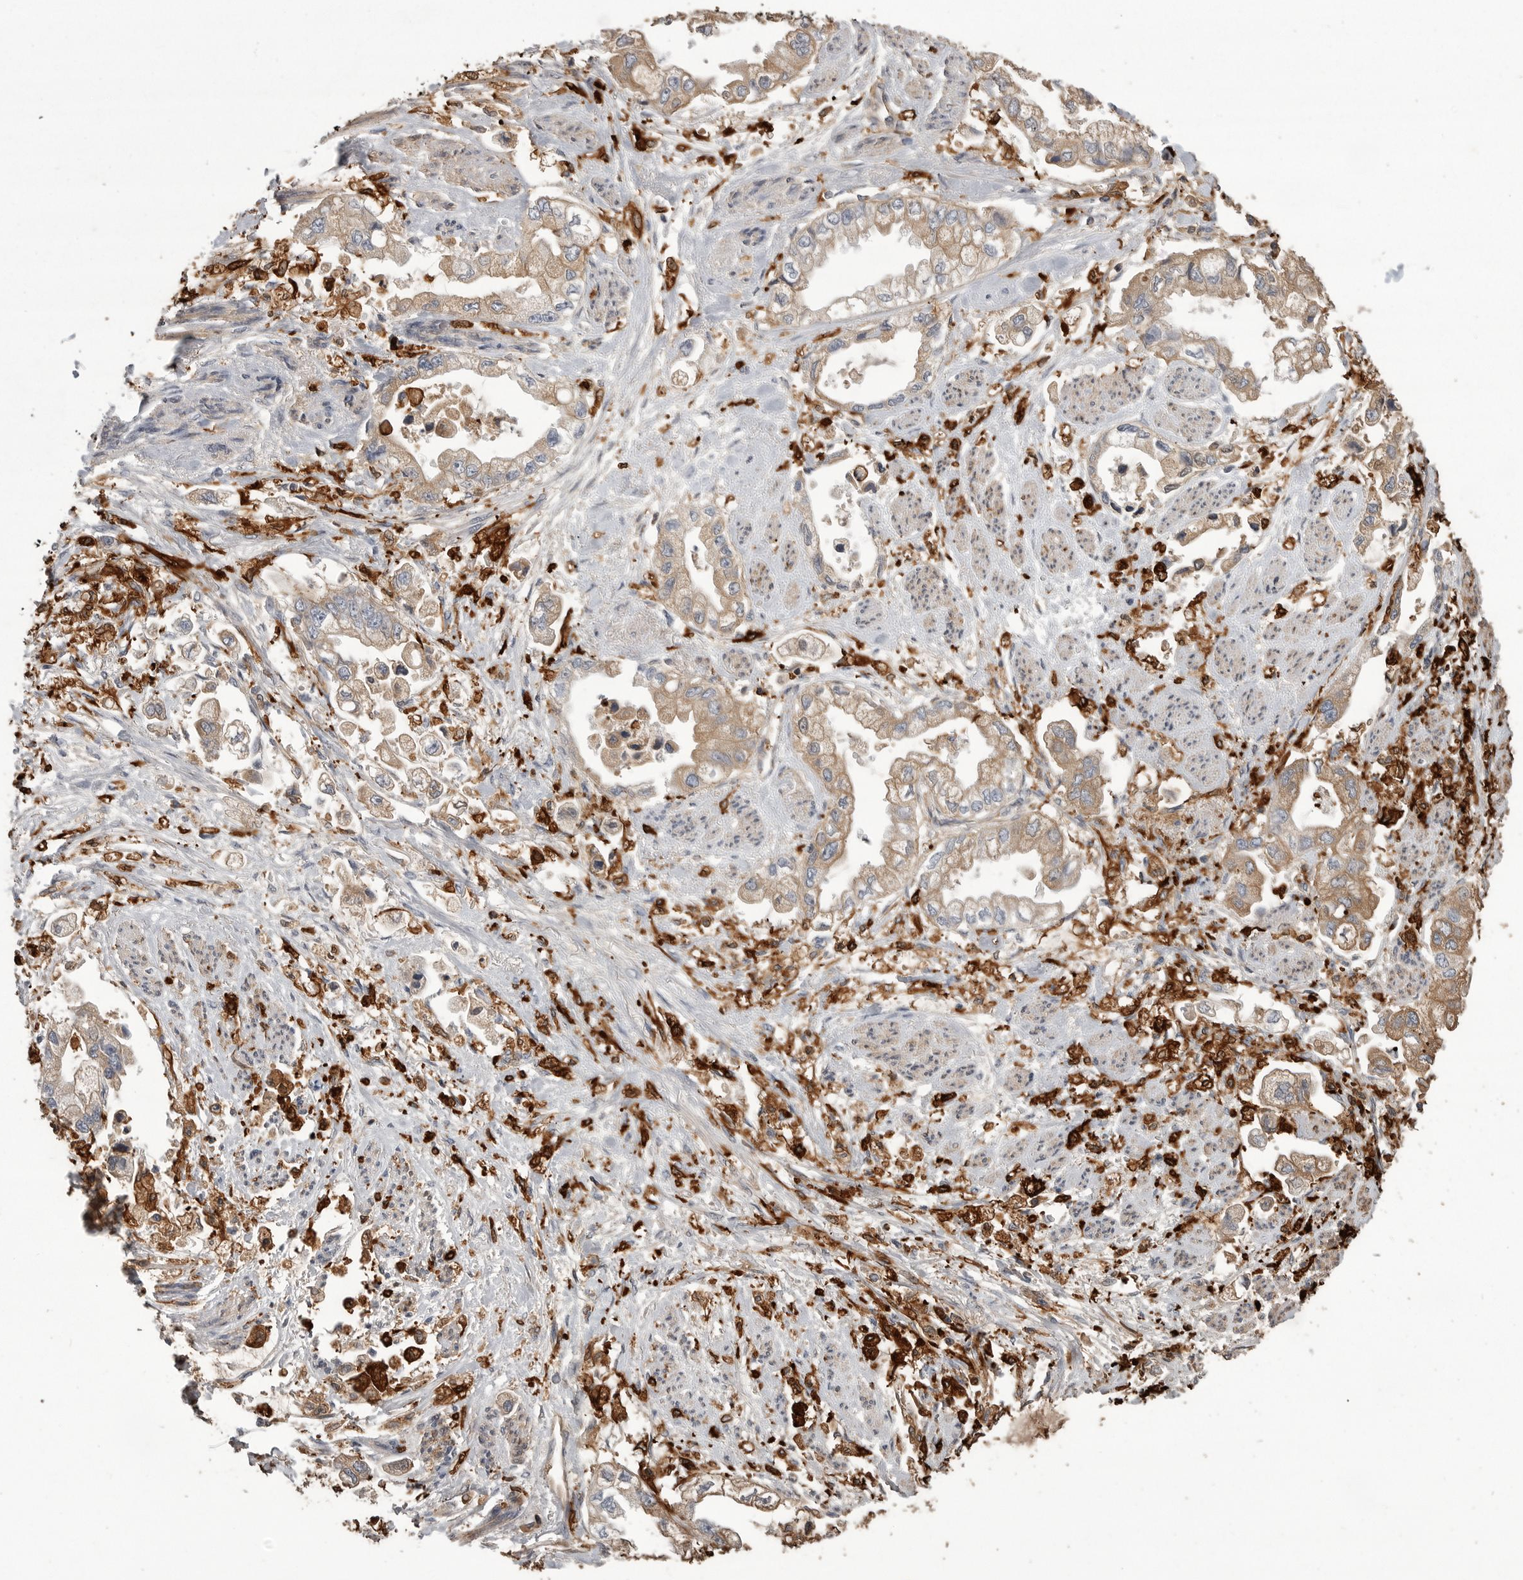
{"staining": {"intensity": "moderate", "quantity": ">75%", "location": "cytoplasmic/membranous"}, "tissue": "stomach cancer", "cell_type": "Tumor cells", "image_type": "cancer", "snomed": [{"axis": "morphology", "description": "Adenocarcinoma, NOS"}, {"axis": "topography", "description": "Stomach"}], "caption": "The photomicrograph displays a brown stain indicating the presence of a protein in the cytoplasmic/membranous of tumor cells in adenocarcinoma (stomach).", "gene": "CMTM6", "patient": {"sex": "male", "age": 62}}